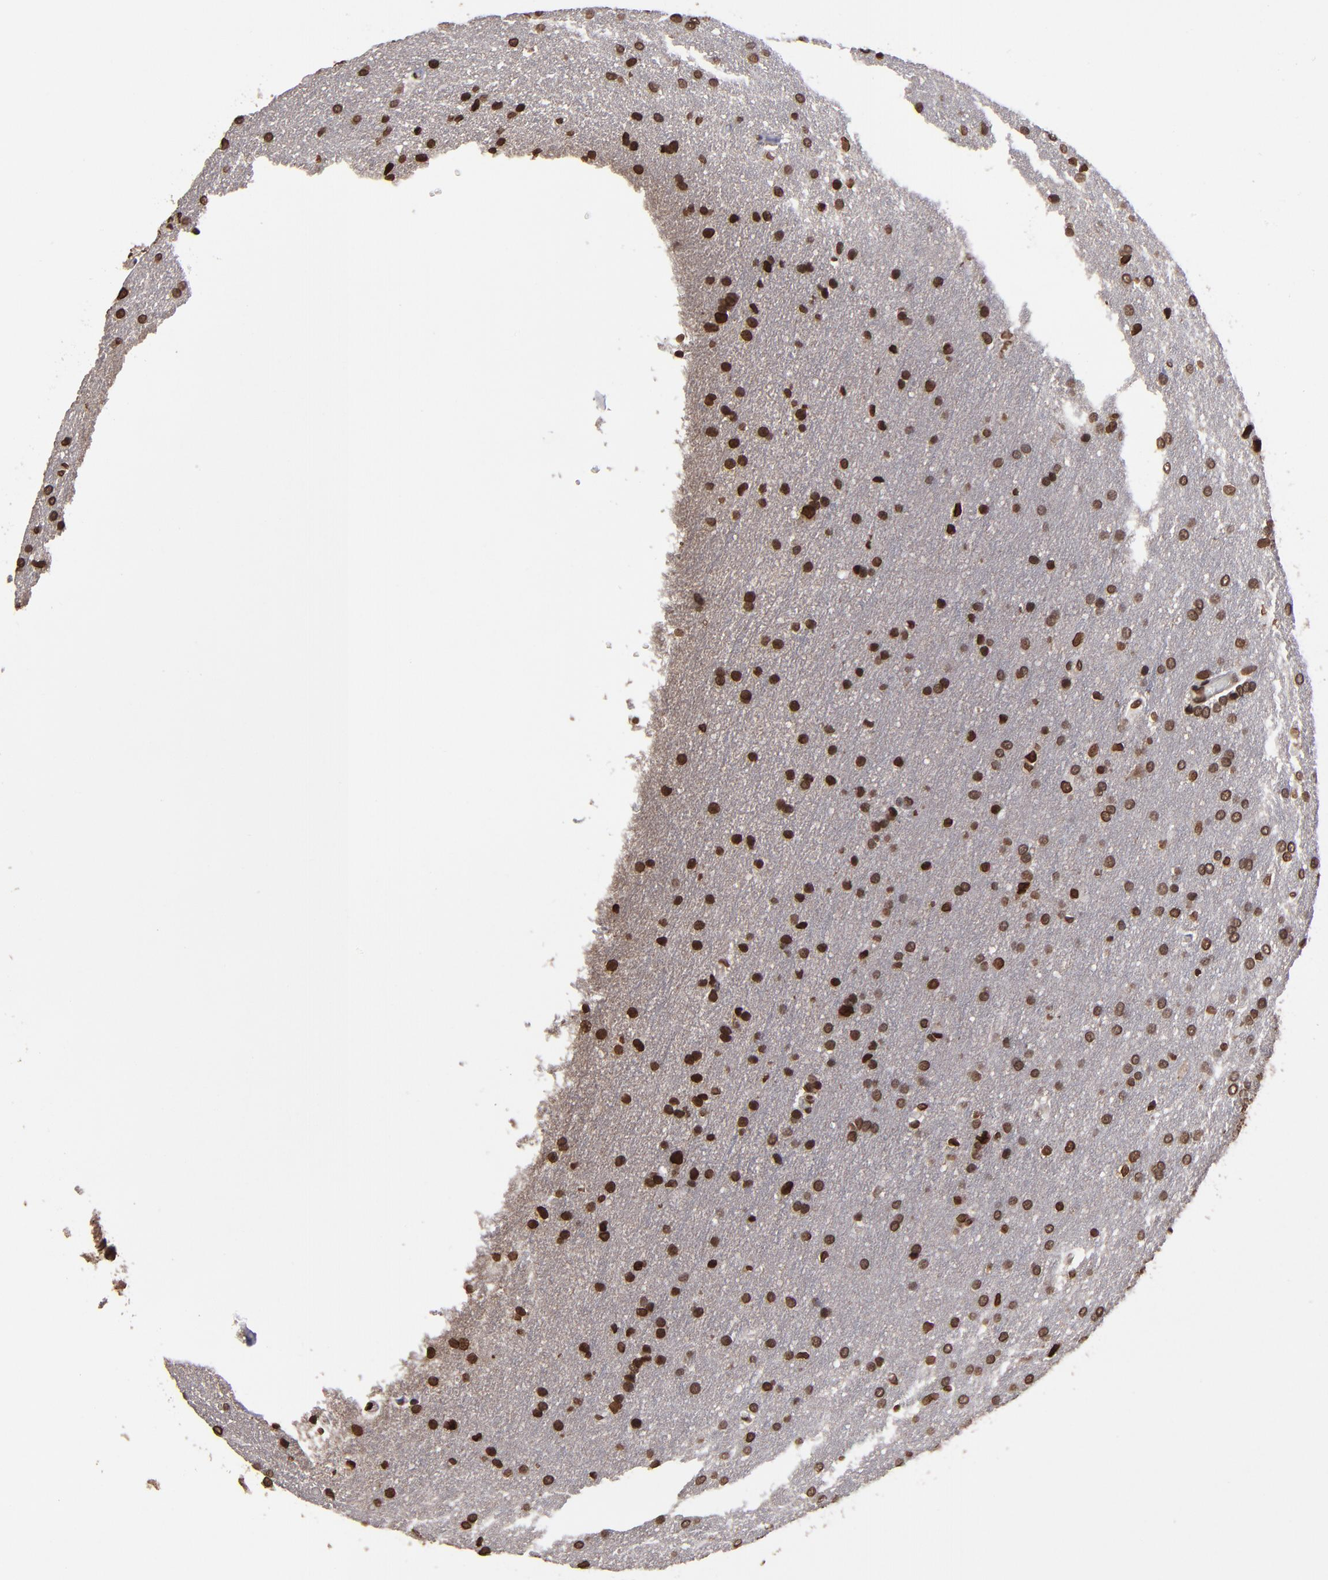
{"staining": {"intensity": "moderate", "quantity": ">75%", "location": "nuclear"}, "tissue": "glioma", "cell_type": "Tumor cells", "image_type": "cancer", "snomed": [{"axis": "morphology", "description": "Glioma, malignant, Low grade"}, {"axis": "topography", "description": "Brain"}], "caption": "IHC staining of glioma, which demonstrates medium levels of moderate nuclear expression in approximately >75% of tumor cells indicating moderate nuclear protein expression. The staining was performed using DAB (brown) for protein detection and nuclei were counterstained in hematoxylin (blue).", "gene": "AKT1", "patient": {"sex": "female", "age": 32}}